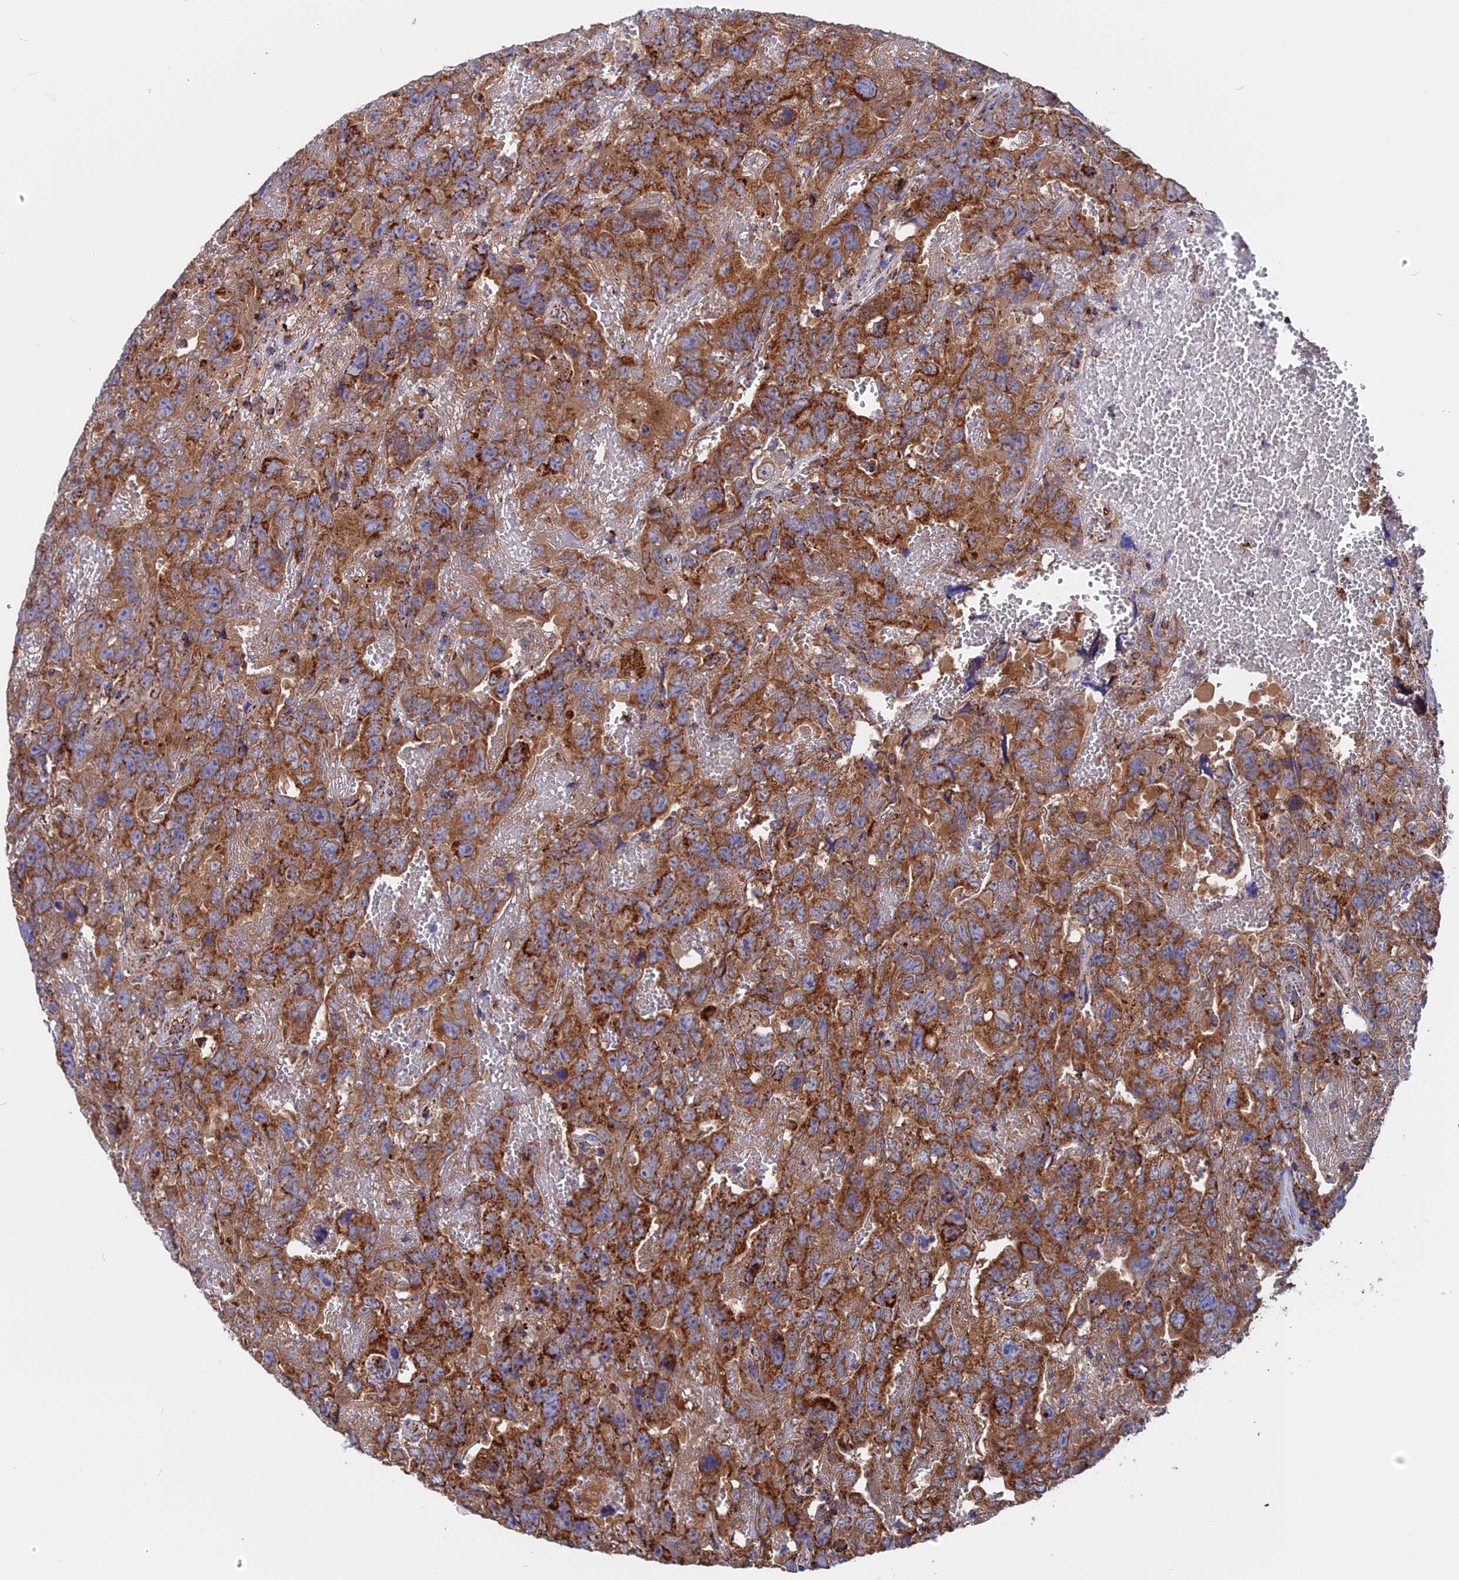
{"staining": {"intensity": "moderate", "quantity": ">75%", "location": "cytoplasmic/membranous"}, "tissue": "testis cancer", "cell_type": "Tumor cells", "image_type": "cancer", "snomed": [{"axis": "morphology", "description": "Carcinoma, Embryonal, NOS"}, {"axis": "topography", "description": "Testis"}], "caption": "The histopathology image reveals a brown stain indicating the presence of a protein in the cytoplasmic/membranous of tumor cells in embryonal carcinoma (testis).", "gene": "WDR83", "patient": {"sex": "male", "age": 45}}